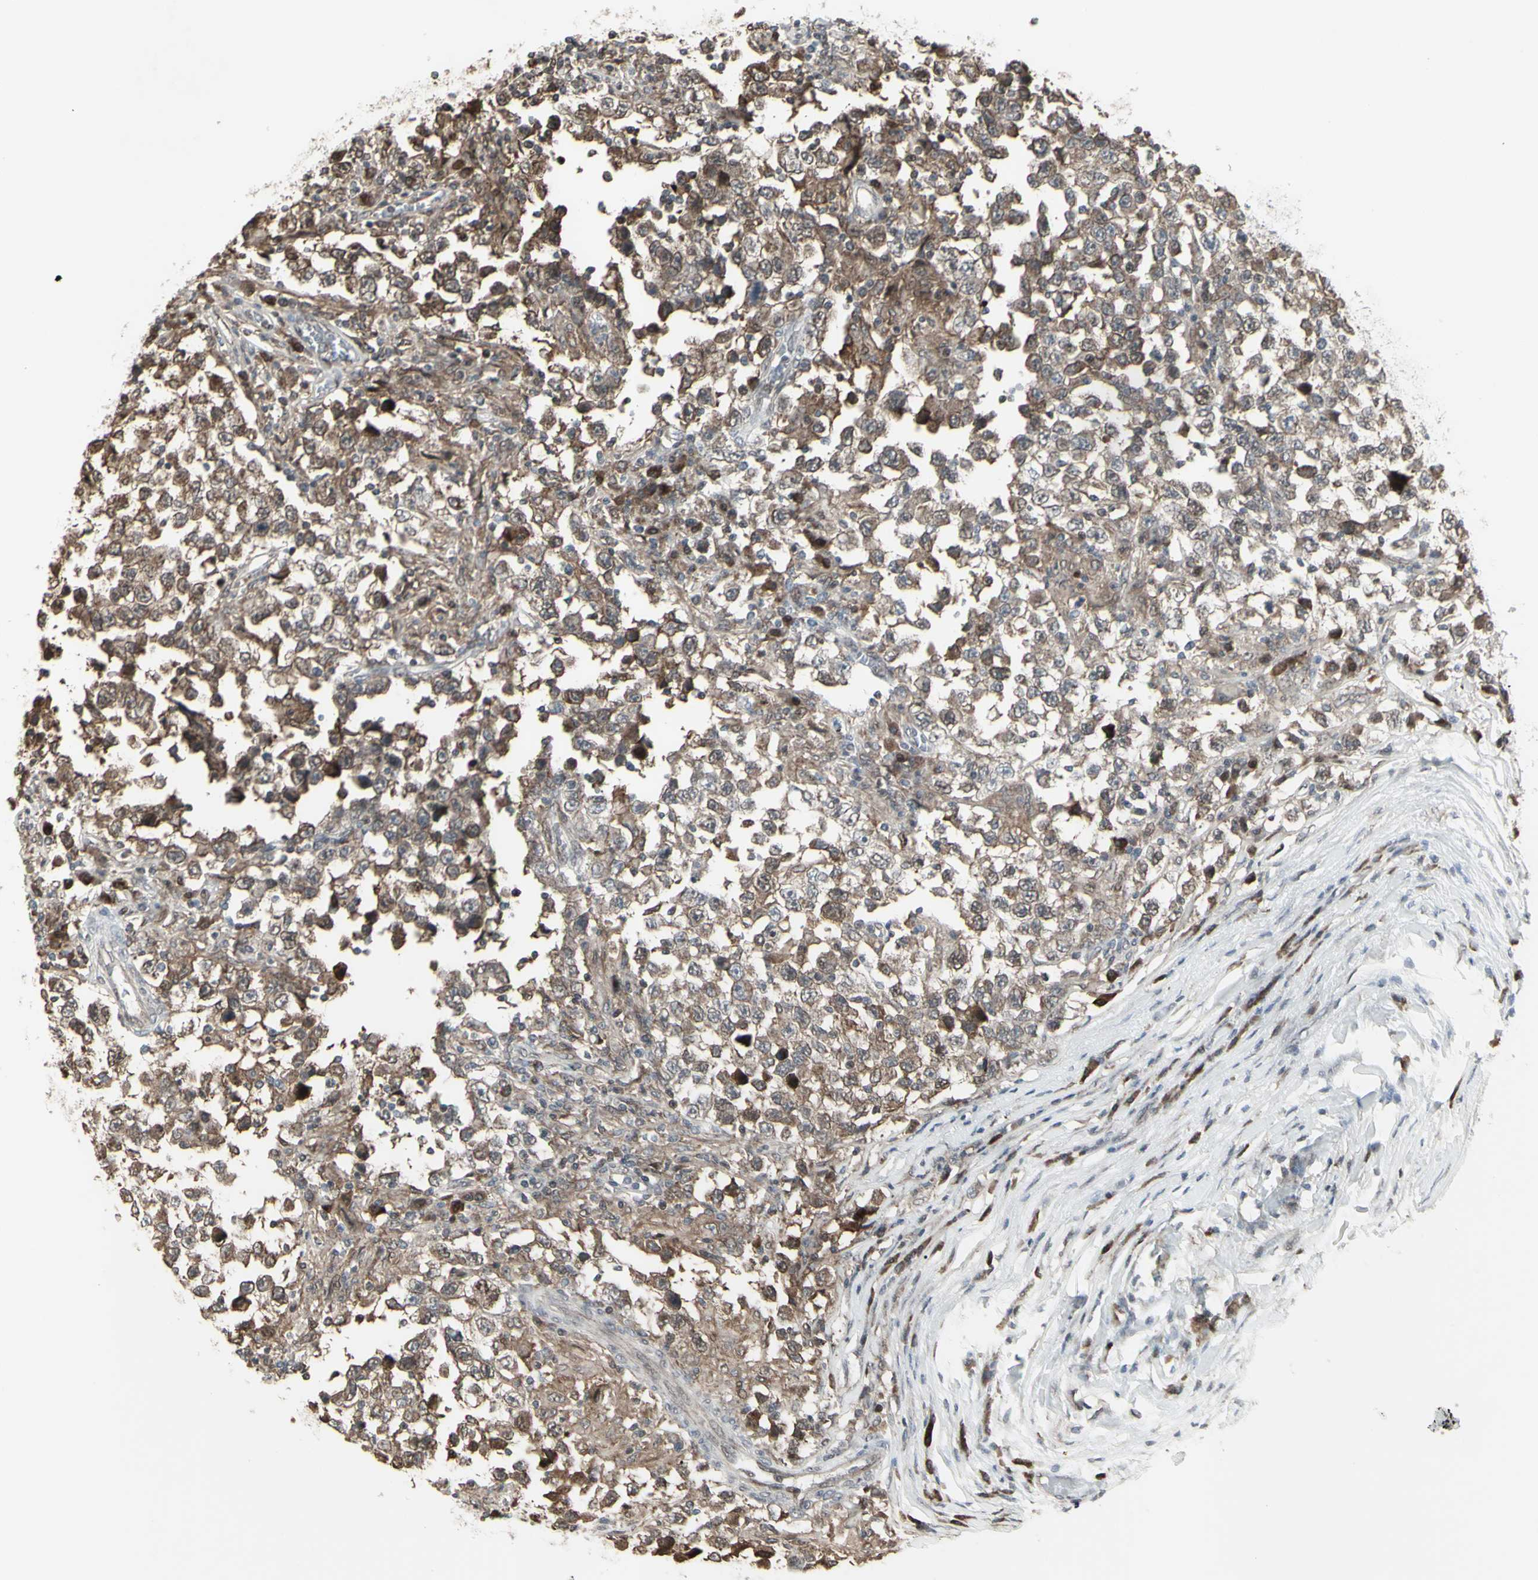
{"staining": {"intensity": "moderate", "quantity": ">75%", "location": "cytoplasmic/membranous"}, "tissue": "testis cancer", "cell_type": "Tumor cells", "image_type": "cancer", "snomed": [{"axis": "morphology", "description": "Carcinoma, Embryonal, NOS"}, {"axis": "topography", "description": "Testis"}], "caption": "Immunohistochemical staining of human testis cancer shows moderate cytoplasmic/membranous protein positivity in about >75% of tumor cells.", "gene": "CD33", "patient": {"sex": "male", "age": 21}}